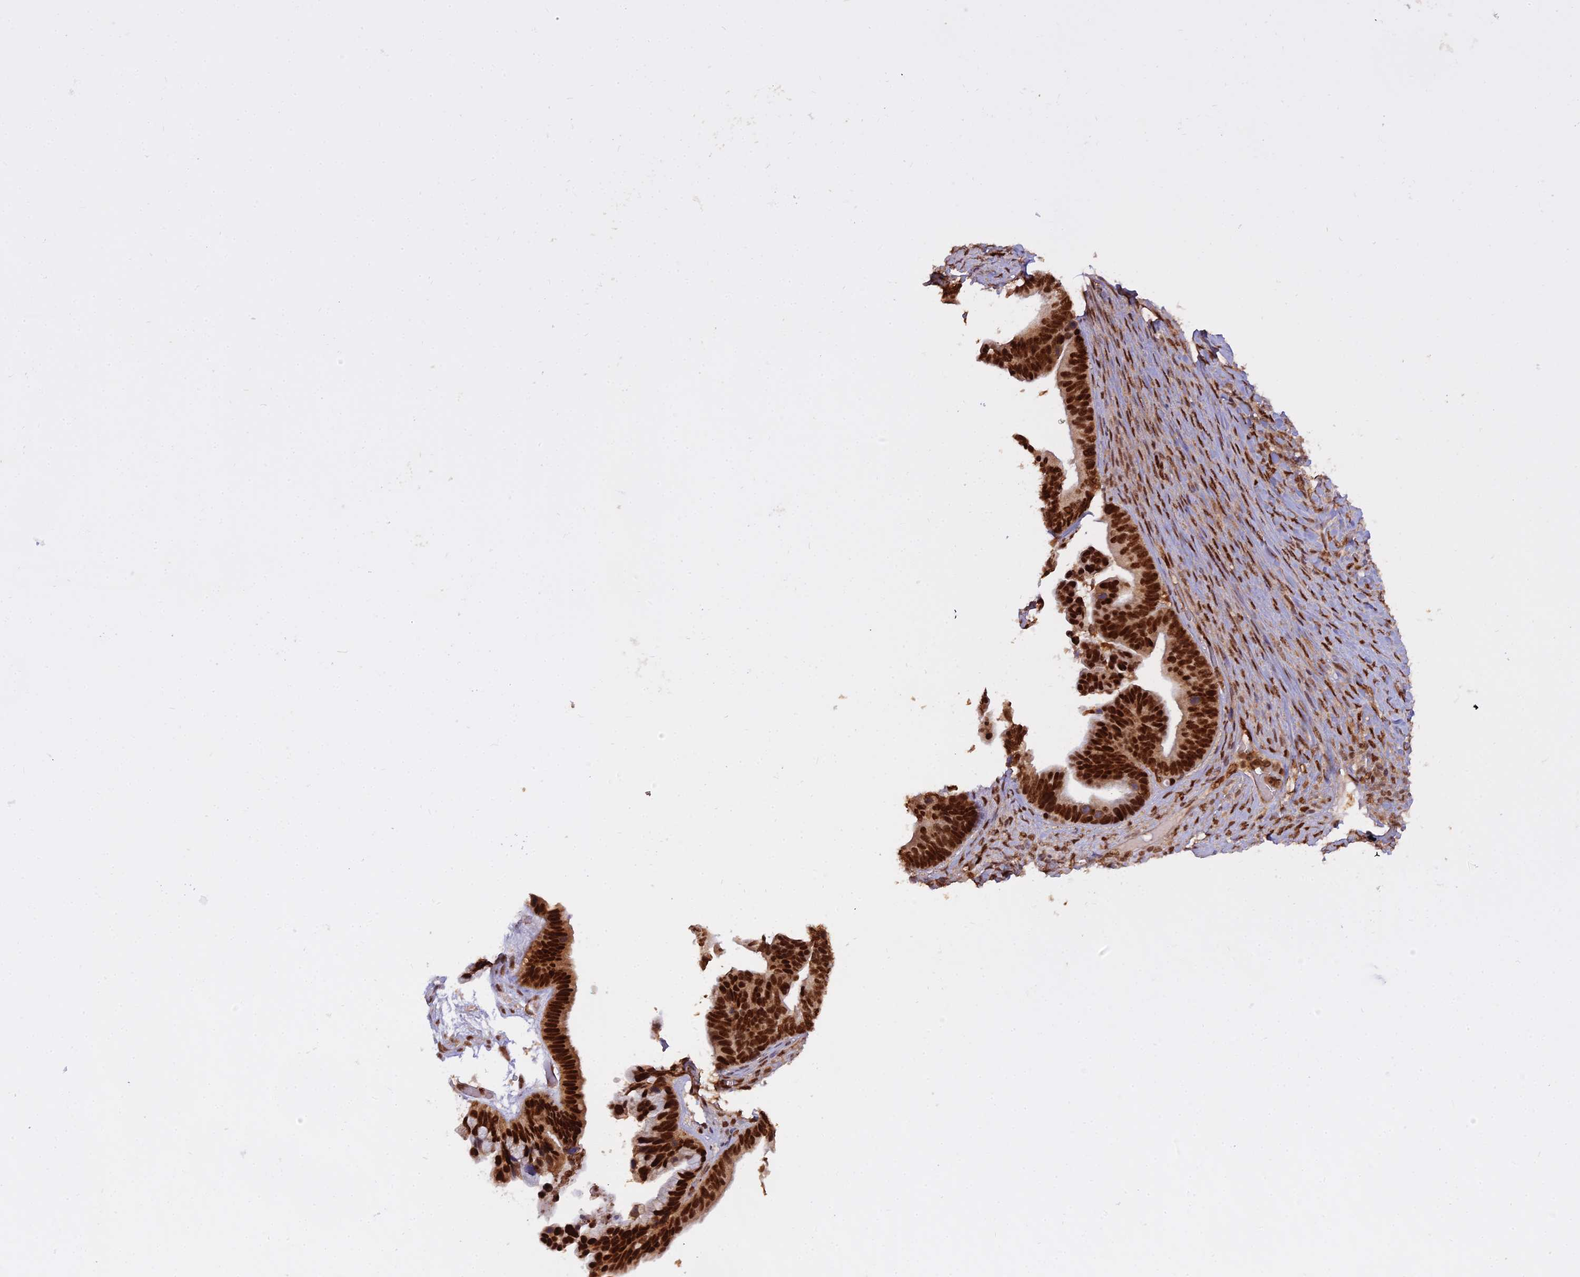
{"staining": {"intensity": "strong", "quantity": ">75%", "location": "nuclear"}, "tissue": "ovarian cancer", "cell_type": "Tumor cells", "image_type": "cancer", "snomed": [{"axis": "morphology", "description": "Cystadenocarcinoma, serous, NOS"}, {"axis": "topography", "description": "Ovary"}], "caption": "Human ovarian cancer (serous cystadenocarcinoma) stained with a brown dye displays strong nuclear positive positivity in approximately >75% of tumor cells.", "gene": "NPEPL1", "patient": {"sex": "female", "age": 56}}